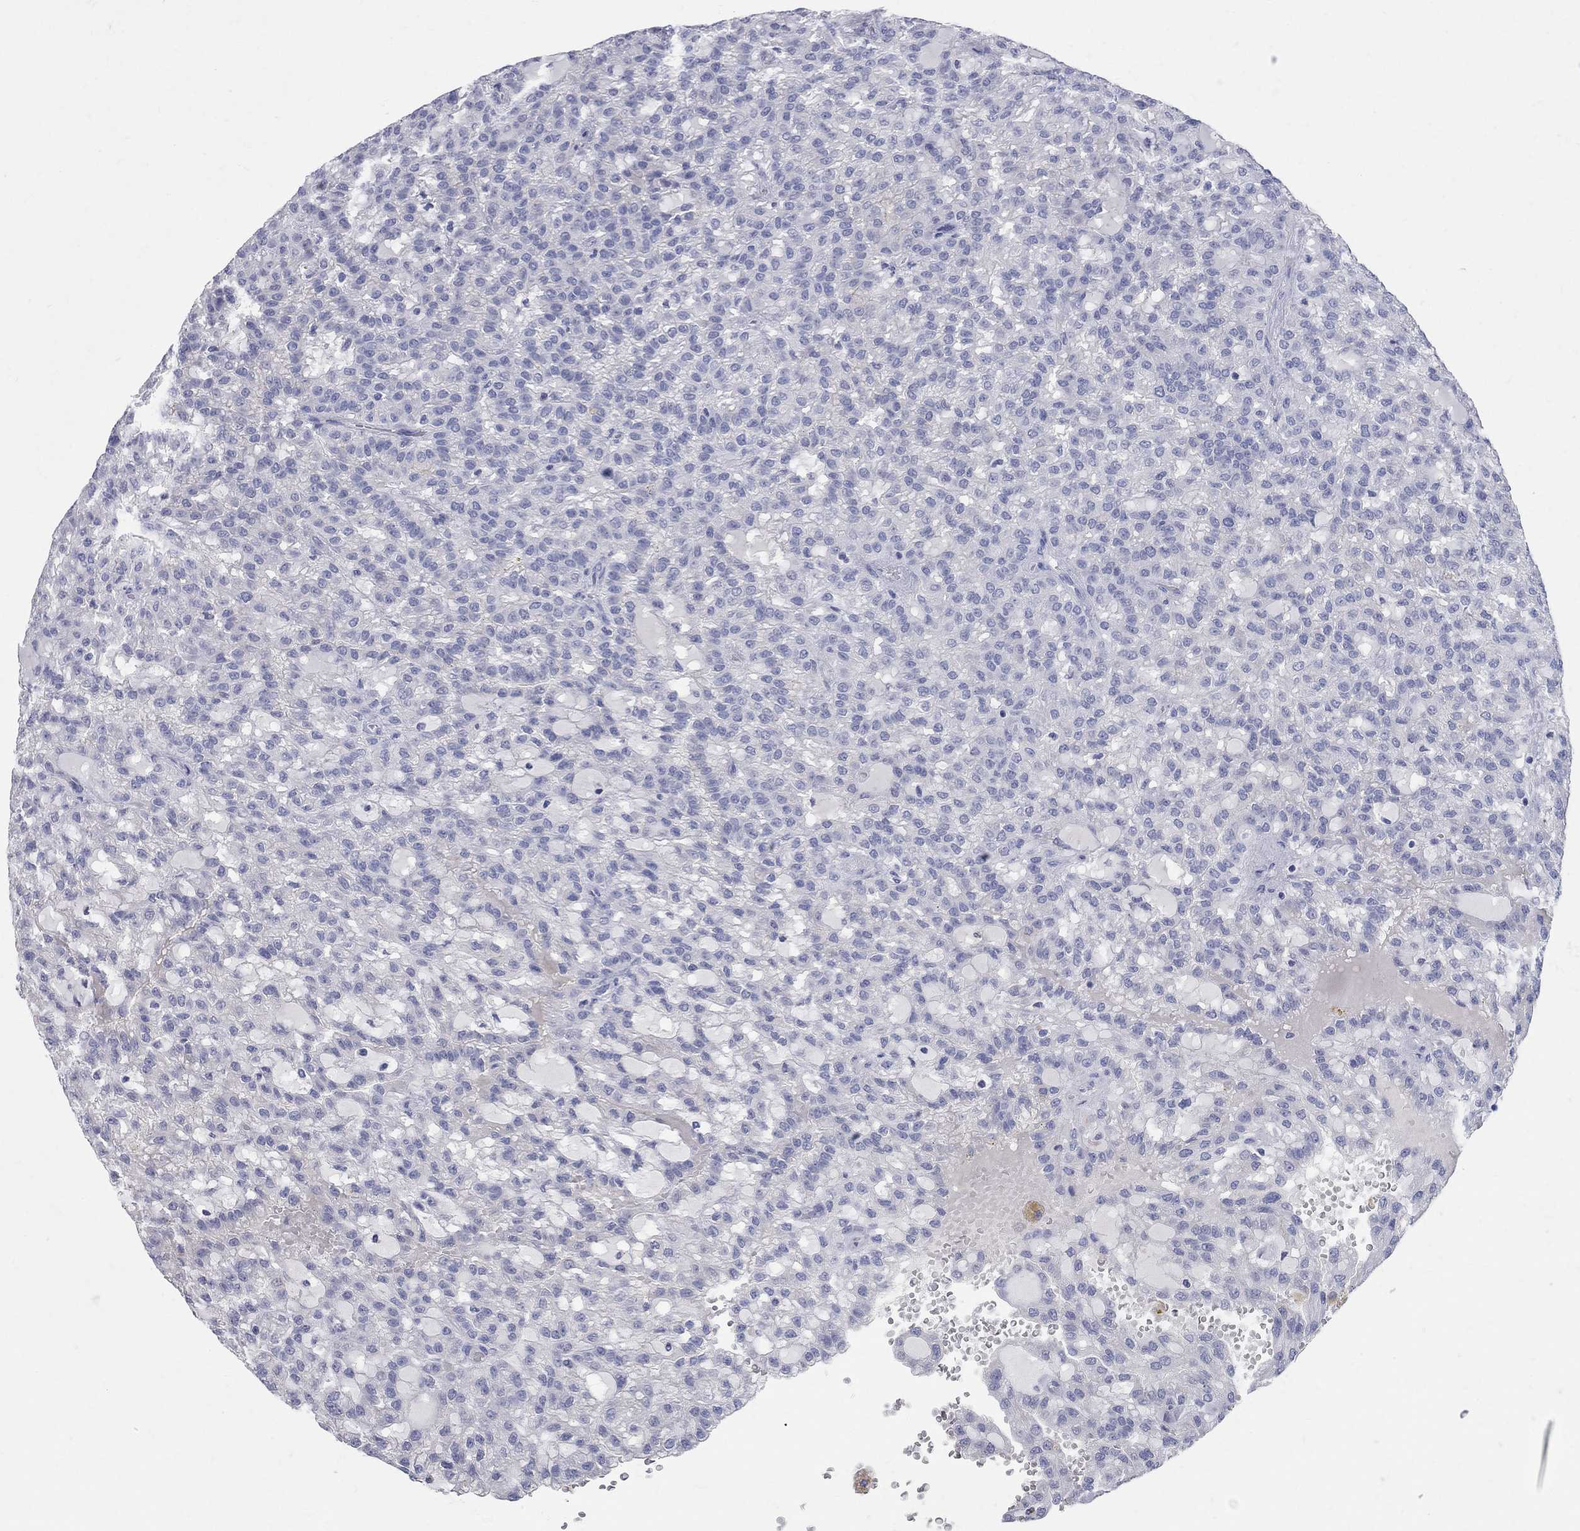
{"staining": {"intensity": "negative", "quantity": "none", "location": "none"}, "tissue": "renal cancer", "cell_type": "Tumor cells", "image_type": "cancer", "snomed": [{"axis": "morphology", "description": "Adenocarcinoma, NOS"}, {"axis": "topography", "description": "Kidney"}], "caption": "Renal adenocarcinoma was stained to show a protein in brown. There is no significant positivity in tumor cells.", "gene": "AOX1", "patient": {"sex": "male", "age": 63}}